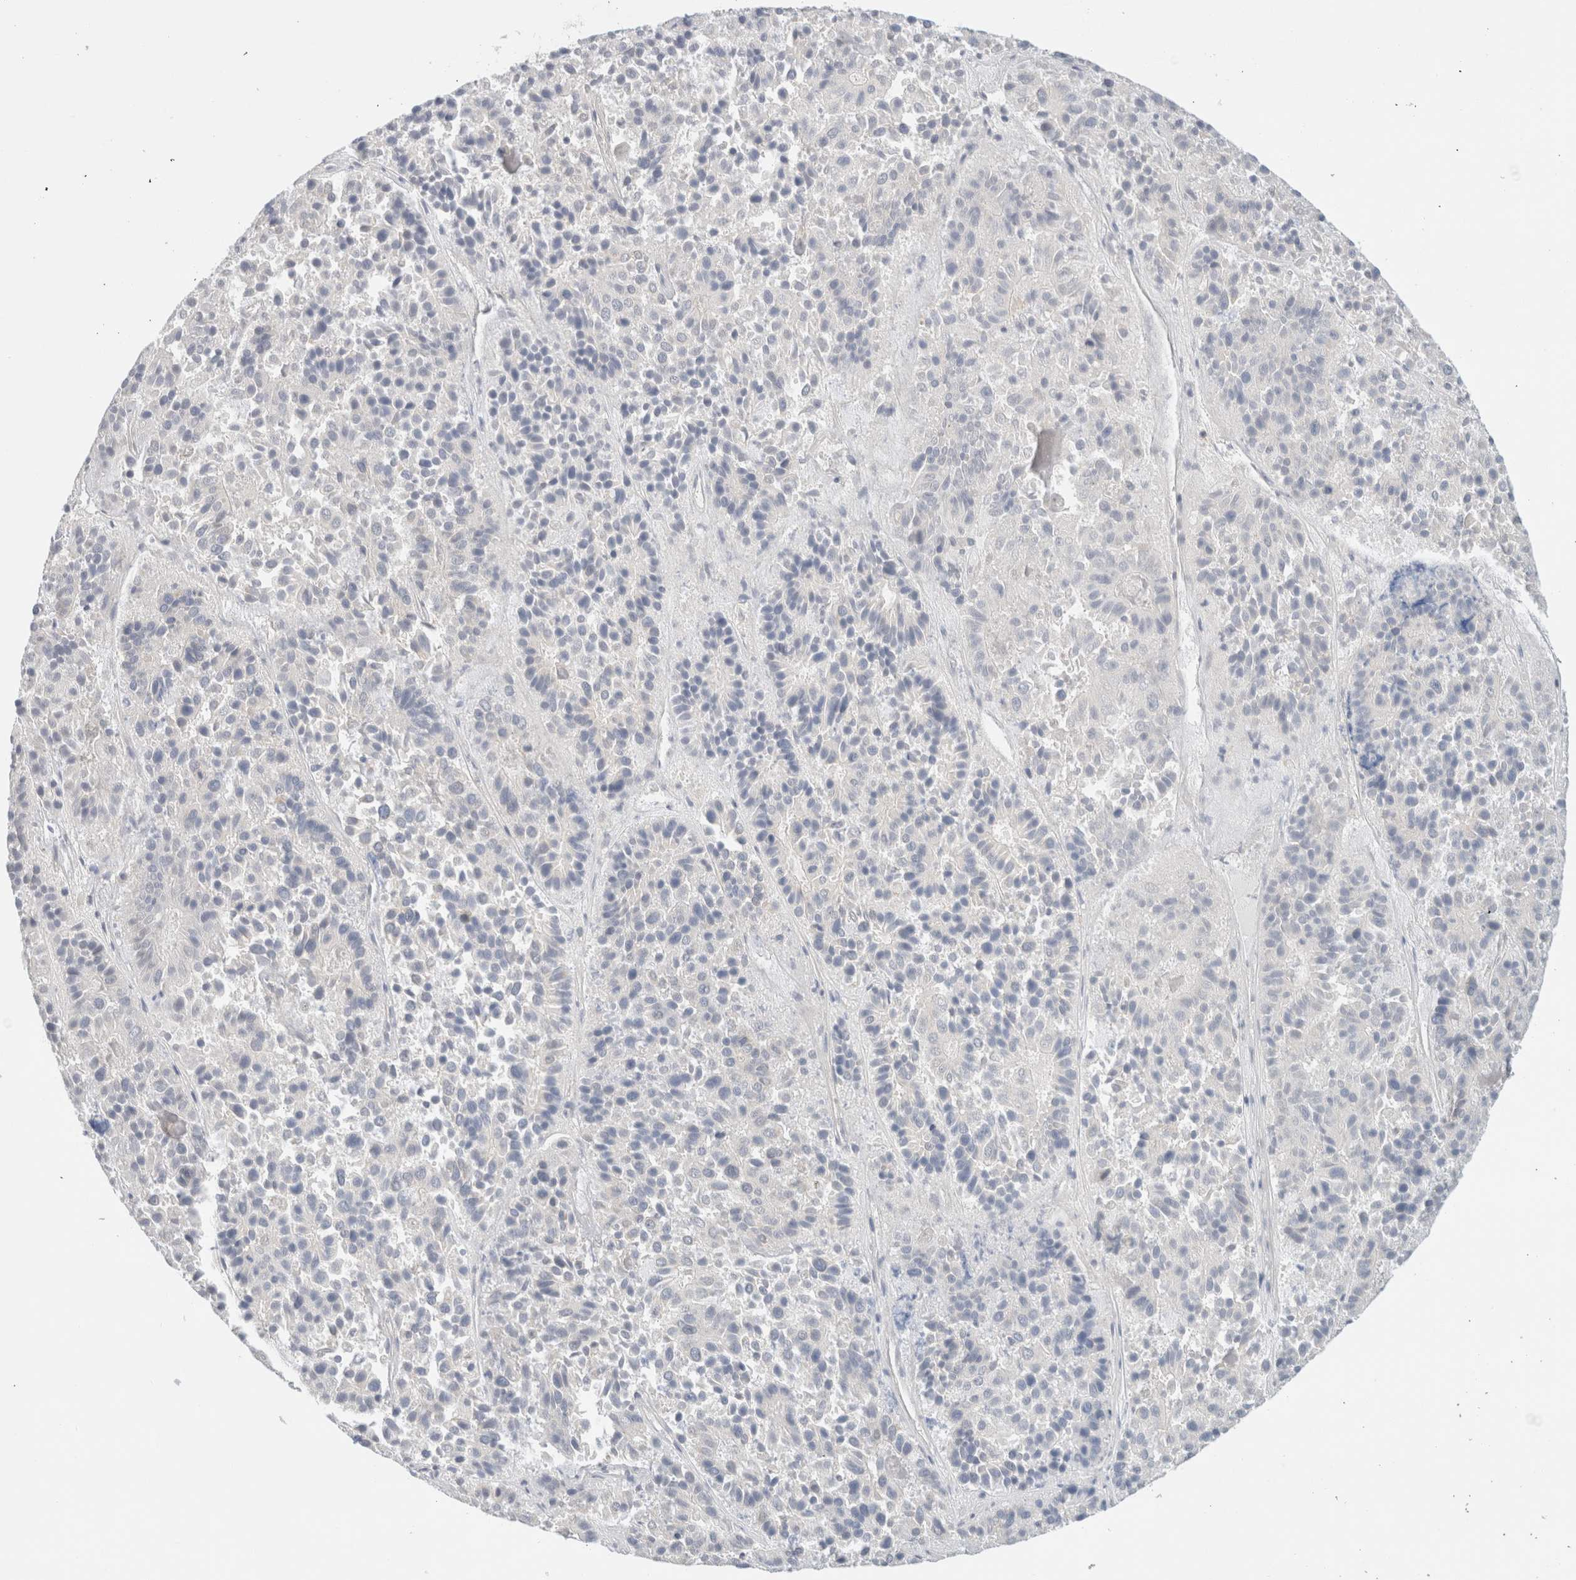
{"staining": {"intensity": "negative", "quantity": "none", "location": "none"}, "tissue": "pancreatic cancer", "cell_type": "Tumor cells", "image_type": "cancer", "snomed": [{"axis": "morphology", "description": "Adenocarcinoma, NOS"}, {"axis": "topography", "description": "Pancreas"}], "caption": "IHC photomicrograph of human pancreatic cancer (adenocarcinoma) stained for a protein (brown), which exhibits no staining in tumor cells.", "gene": "MRM3", "patient": {"sex": "male", "age": 50}}